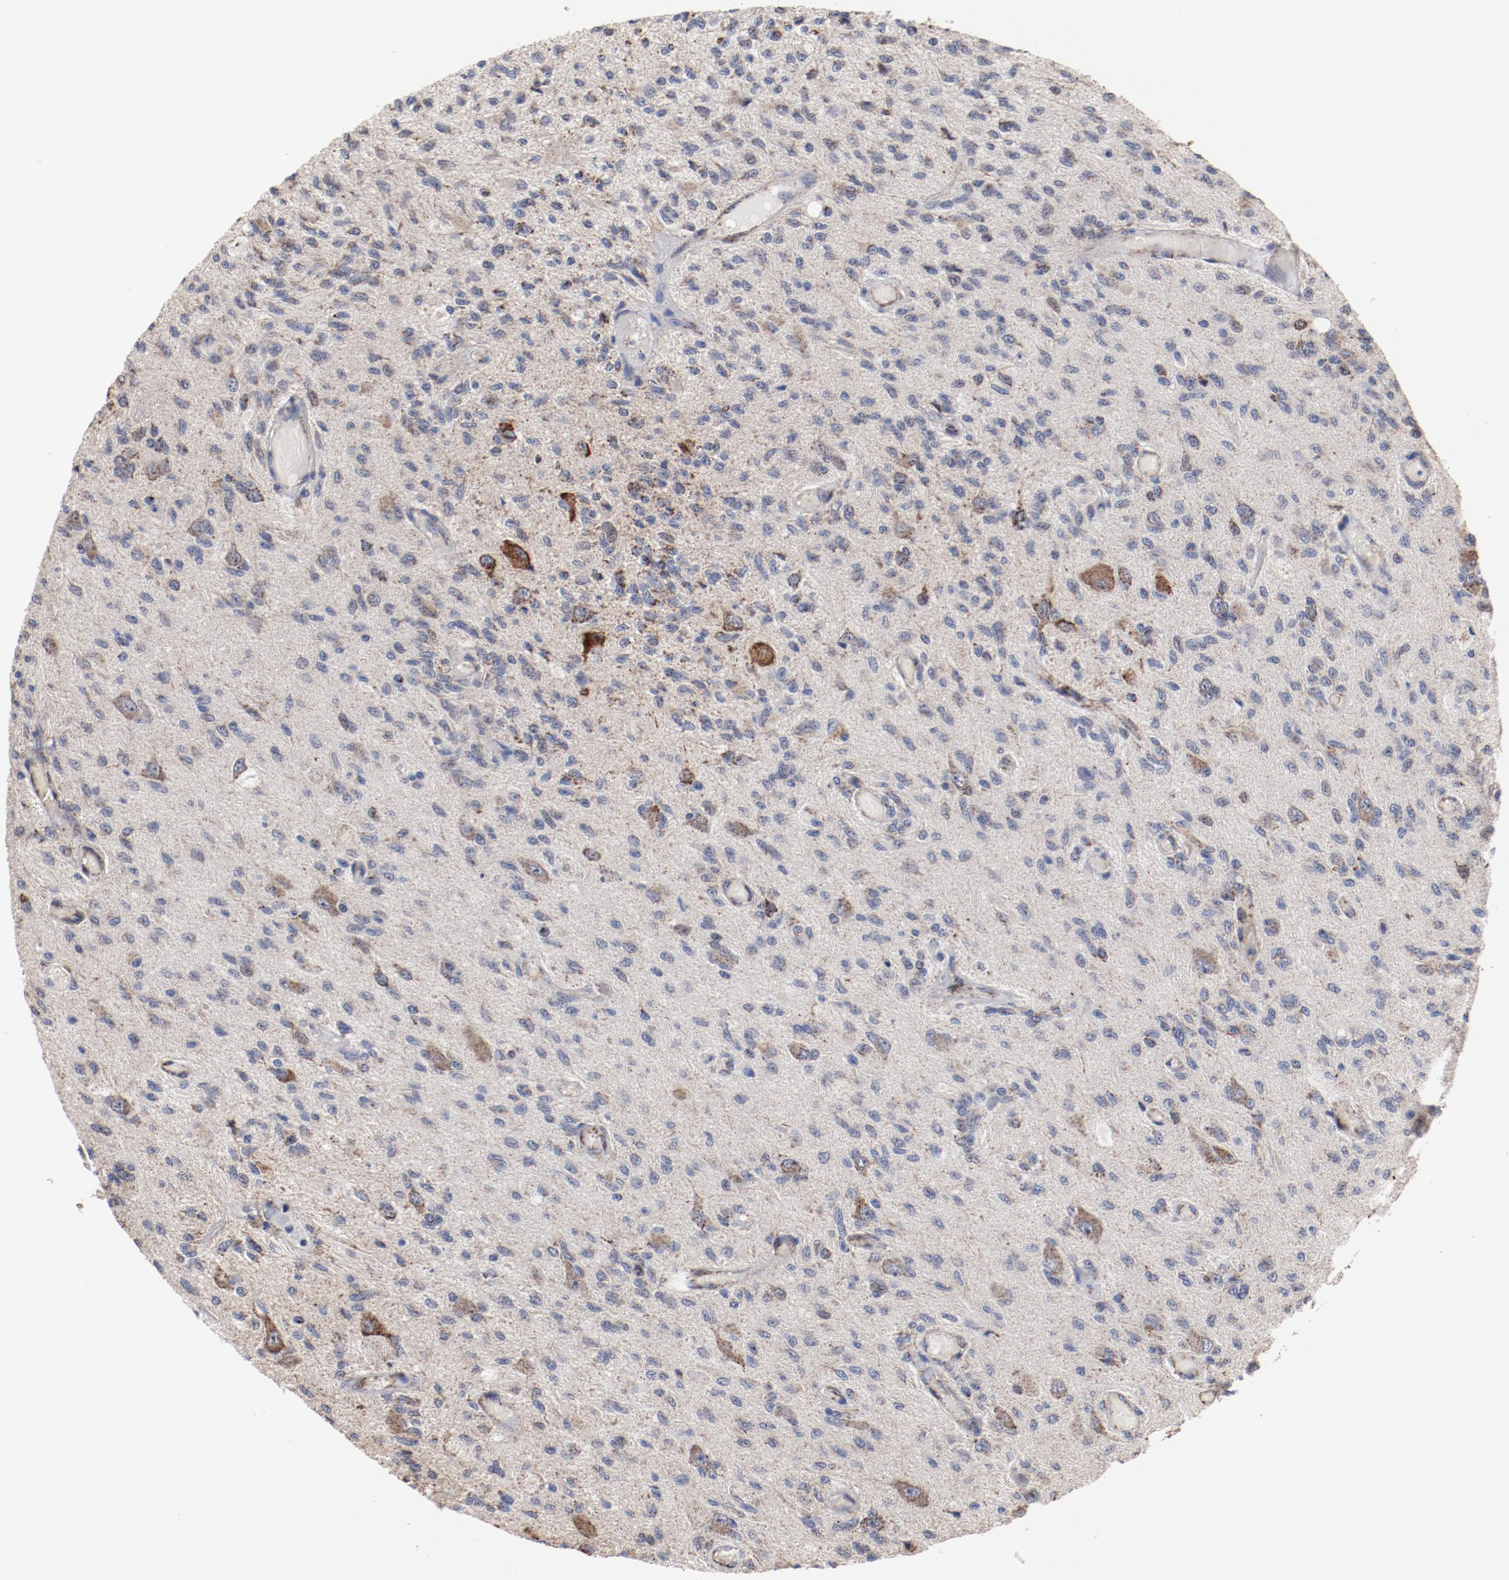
{"staining": {"intensity": "strong", "quantity": "<25%", "location": "cytoplasmic/membranous"}, "tissue": "glioma", "cell_type": "Tumor cells", "image_type": "cancer", "snomed": [{"axis": "morphology", "description": "Normal tissue, NOS"}, {"axis": "morphology", "description": "Glioma, malignant, High grade"}, {"axis": "topography", "description": "Cerebral cortex"}], "caption": "Glioma tissue exhibits strong cytoplasmic/membranous expression in about <25% of tumor cells", "gene": "NDUFV2", "patient": {"sex": "male", "age": 77}}